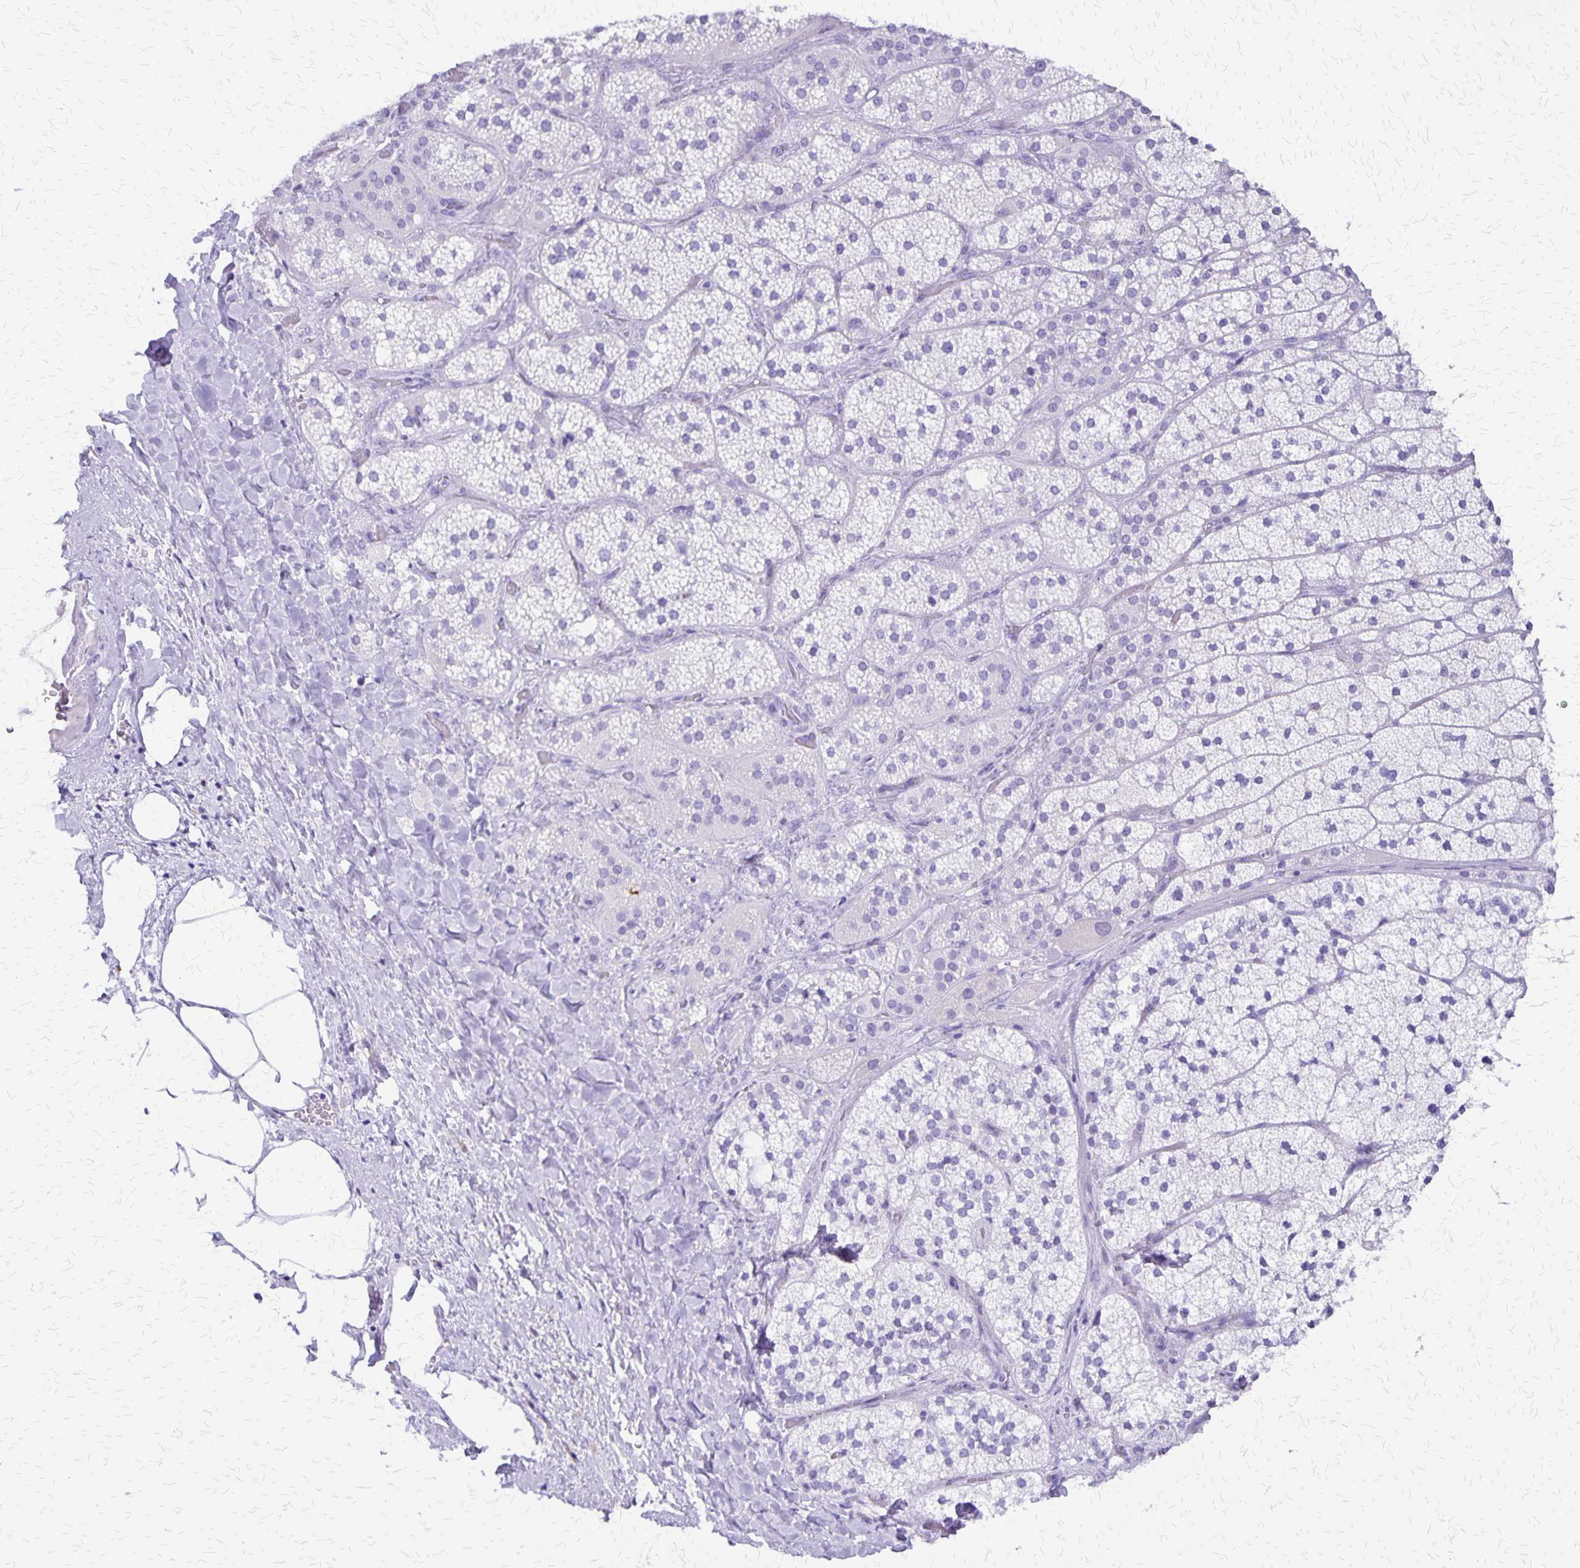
{"staining": {"intensity": "negative", "quantity": "none", "location": "none"}, "tissue": "adrenal gland", "cell_type": "Glandular cells", "image_type": "normal", "snomed": [{"axis": "morphology", "description": "Normal tissue, NOS"}, {"axis": "topography", "description": "Adrenal gland"}], "caption": "The immunohistochemistry (IHC) photomicrograph has no significant staining in glandular cells of adrenal gland. Brightfield microscopy of IHC stained with DAB (brown) and hematoxylin (blue), captured at high magnification.", "gene": "SLC13A2", "patient": {"sex": "male", "age": 57}}